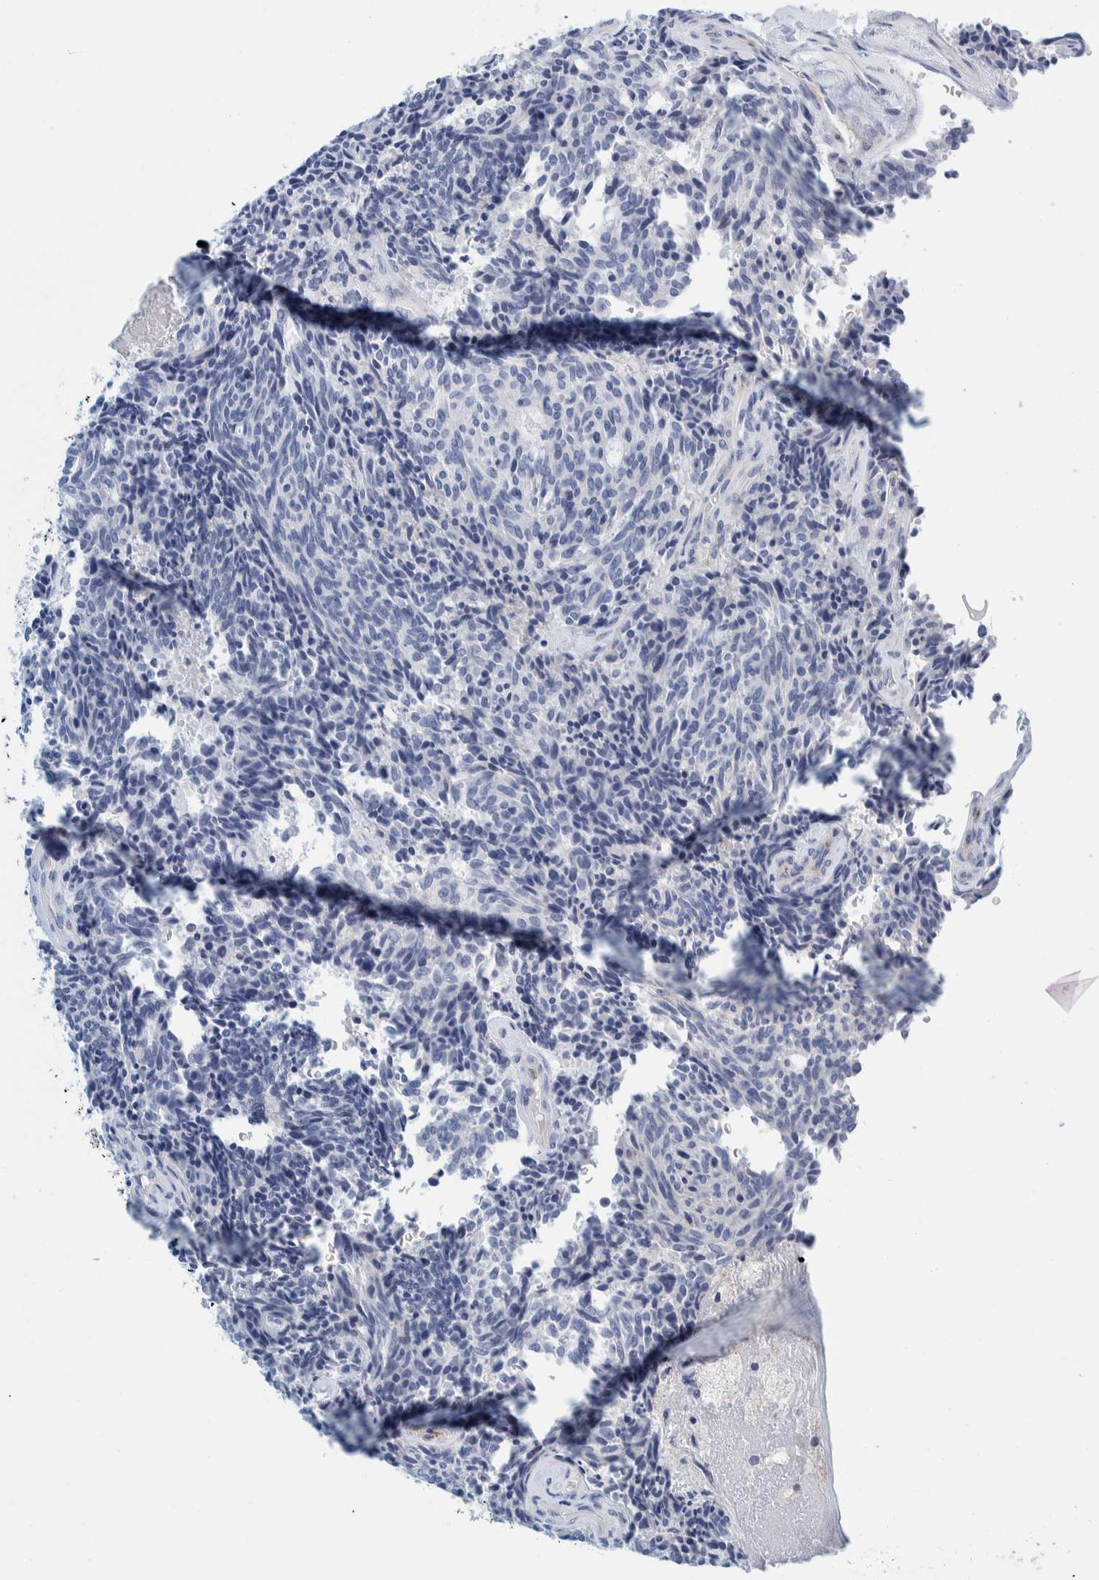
{"staining": {"intensity": "negative", "quantity": "none", "location": "none"}, "tissue": "carcinoid", "cell_type": "Tumor cells", "image_type": "cancer", "snomed": [{"axis": "morphology", "description": "Carcinoid, malignant, NOS"}, {"axis": "topography", "description": "Pancreas"}], "caption": "IHC of malignant carcinoid exhibits no positivity in tumor cells.", "gene": "MOG", "patient": {"sex": "female", "age": 54}}